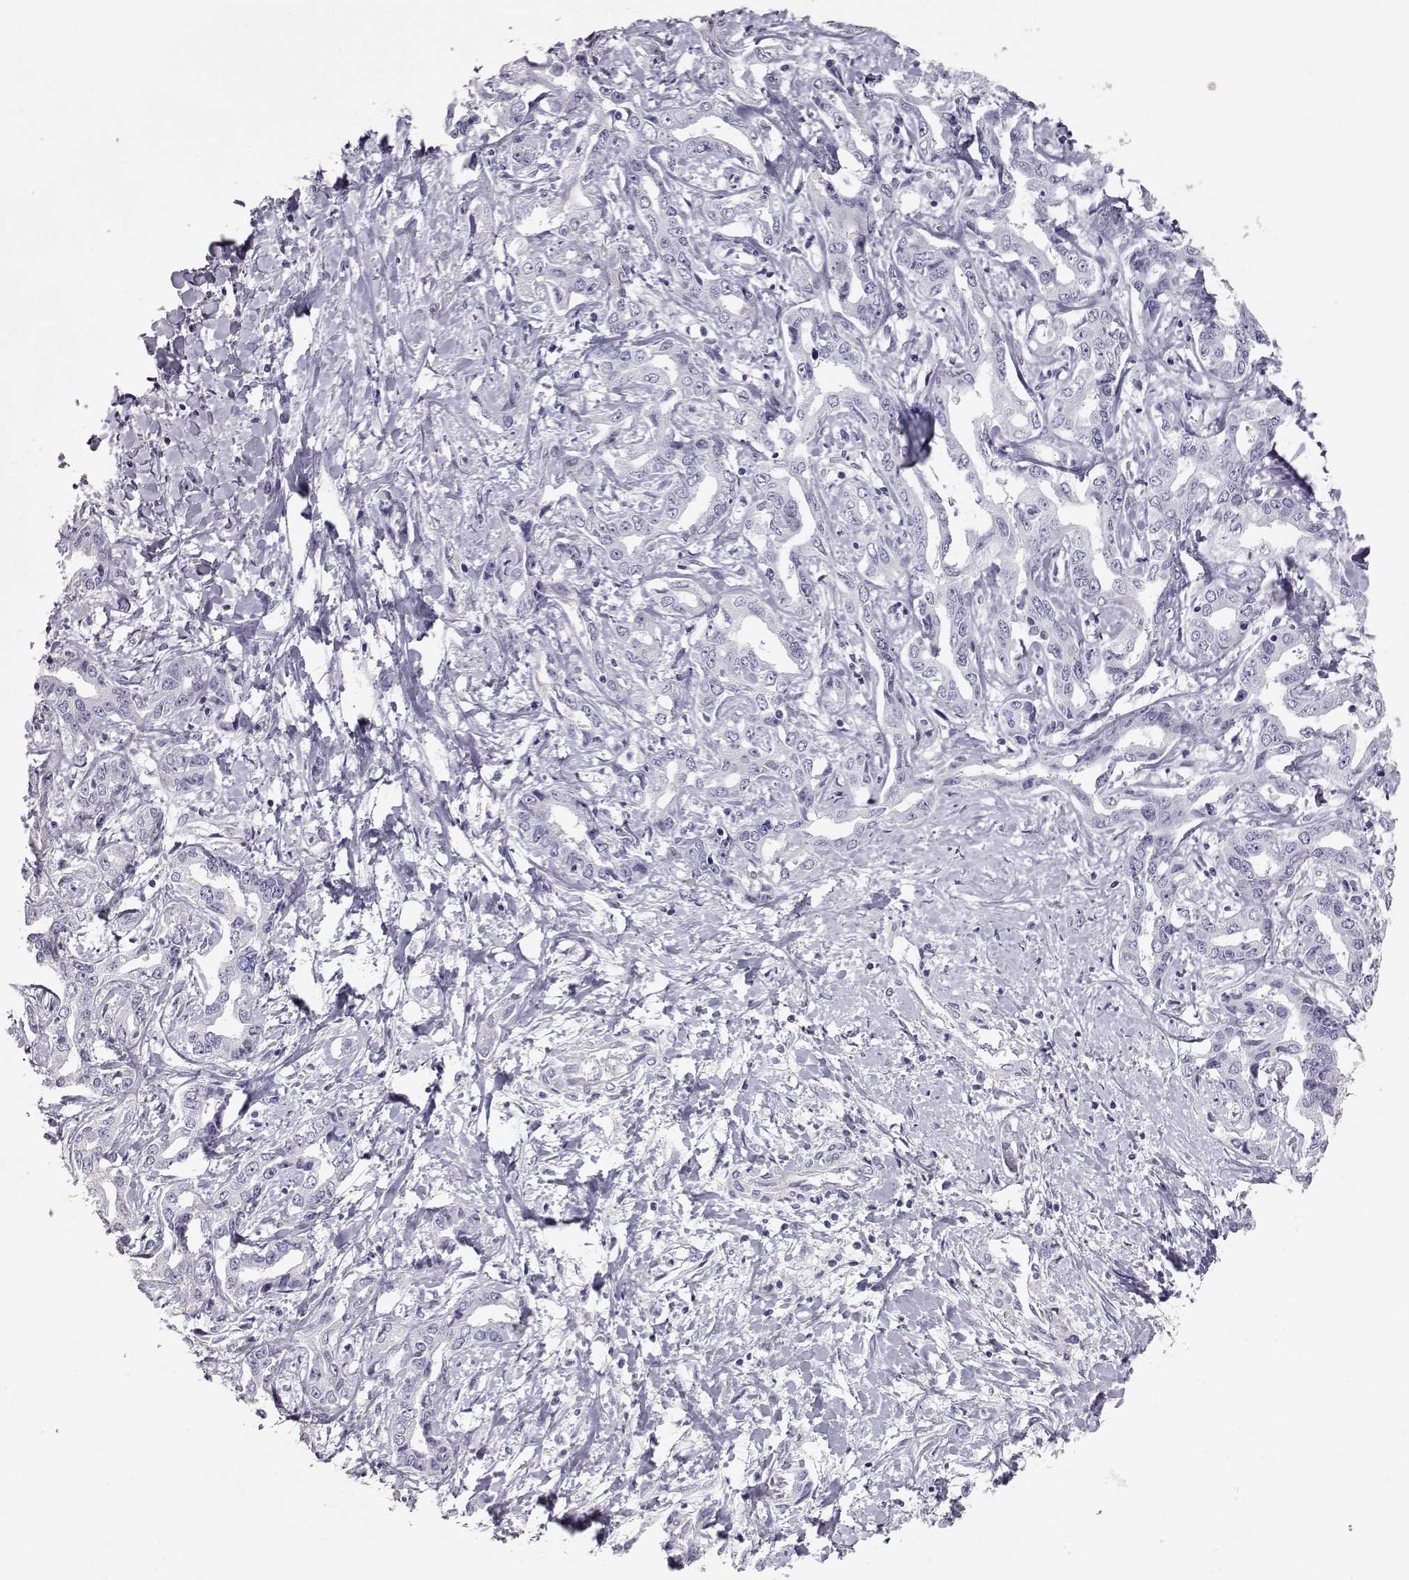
{"staining": {"intensity": "negative", "quantity": "none", "location": "none"}, "tissue": "liver cancer", "cell_type": "Tumor cells", "image_type": "cancer", "snomed": [{"axis": "morphology", "description": "Cholangiocarcinoma"}, {"axis": "topography", "description": "Liver"}], "caption": "A histopathology image of liver cancer (cholangiocarcinoma) stained for a protein displays no brown staining in tumor cells.", "gene": "SLC18A1", "patient": {"sex": "male", "age": 59}}